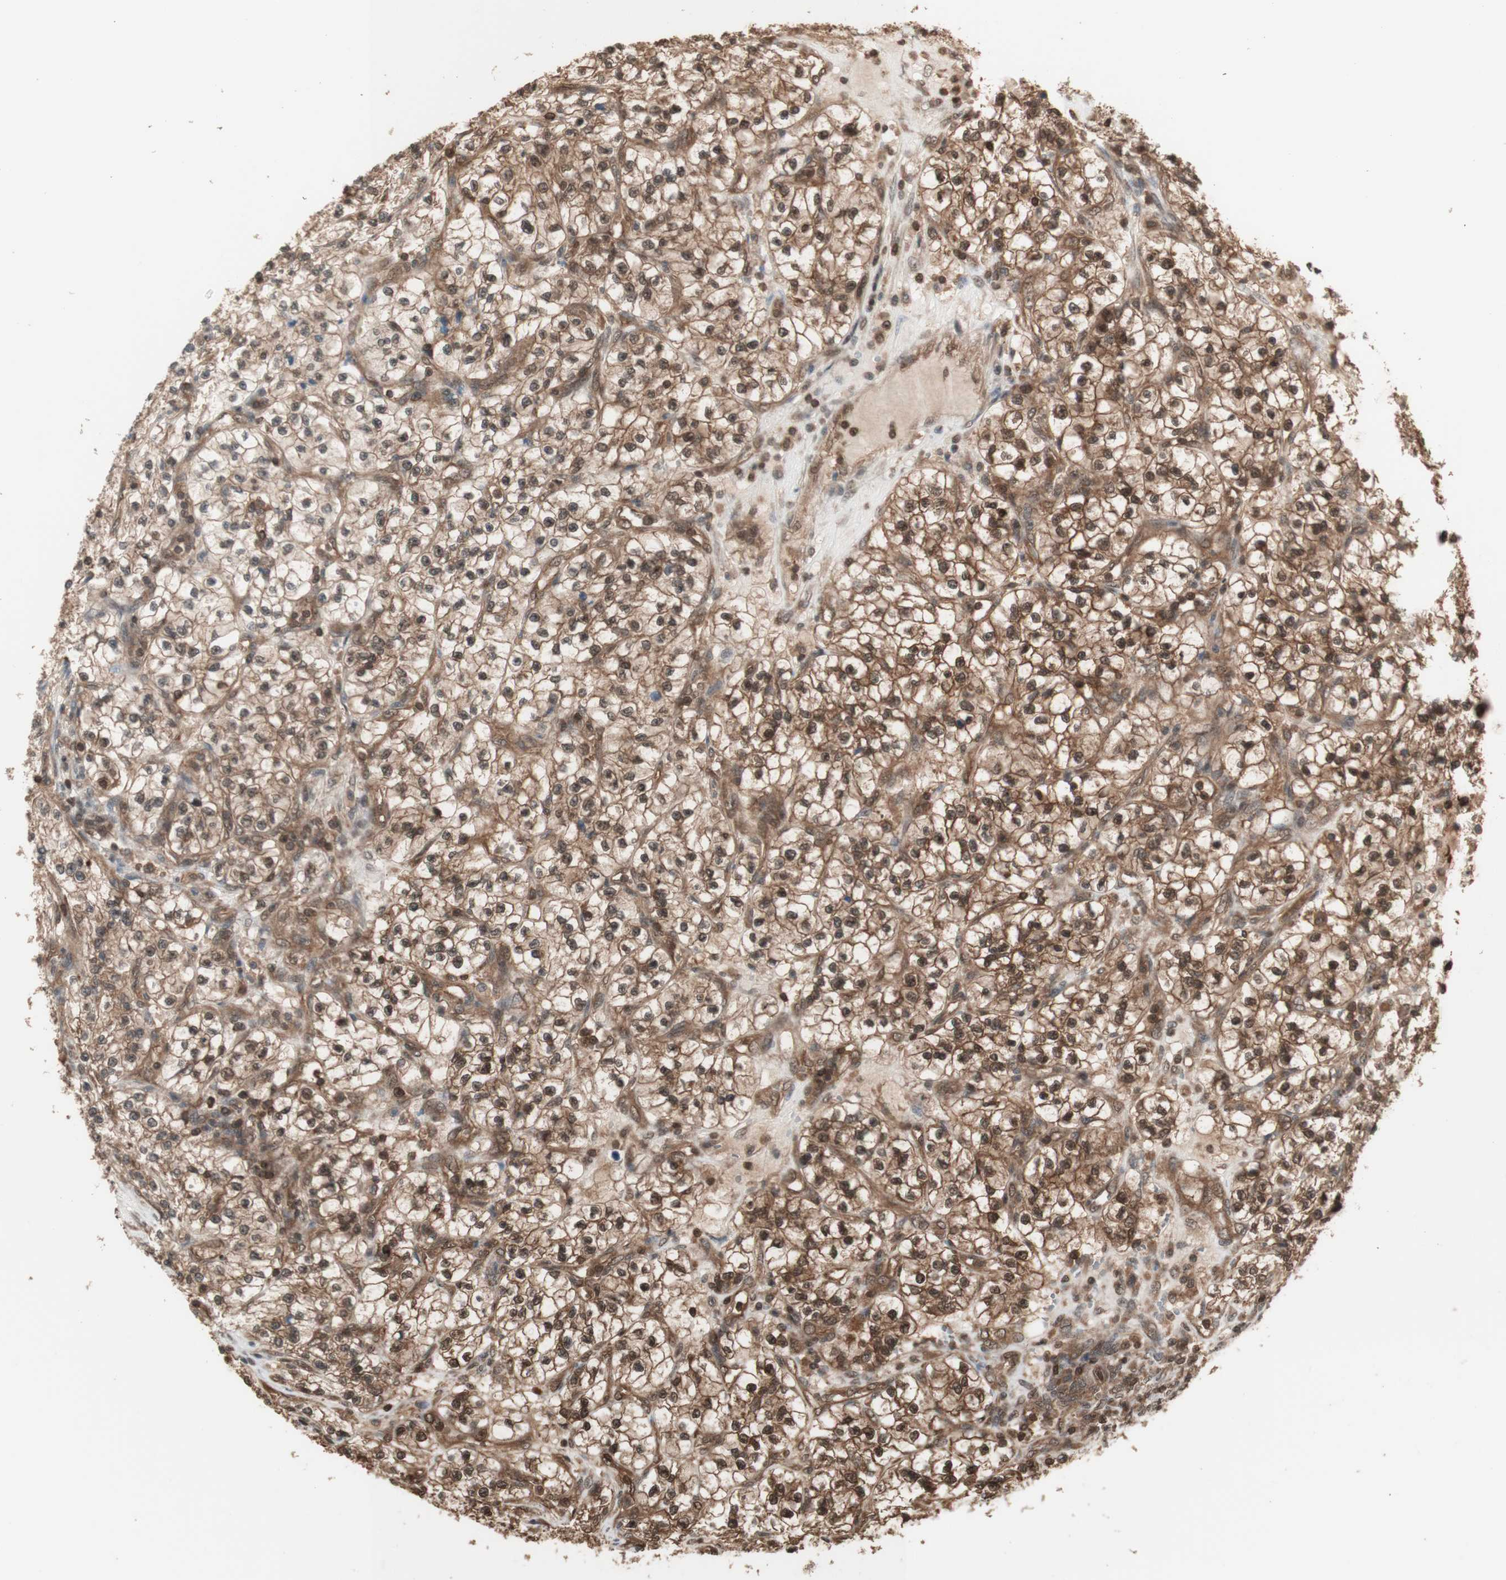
{"staining": {"intensity": "moderate", "quantity": ">75%", "location": "cytoplasmic/membranous,nuclear"}, "tissue": "renal cancer", "cell_type": "Tumor cells", "image_type": "cancer", "snomed": [{"axis": "morphology", "description": "Adenocarcinoma, NOS"}, {"axis": "topography", "description": "Kidney"}], "caption": "Immunohistochemical staining of renal cancer (adenocarcinoma) exhibits moderate cytoplasmic/membranous and nuclear protein staining in approximately >75% of tumor cells. The staining was performed using DAB, with brown indicating positive protein expression. Nuclei are stained blue with hematoxylin.", "gene": "YWHAB", "patient": {"sex": "female", "age": 57}}